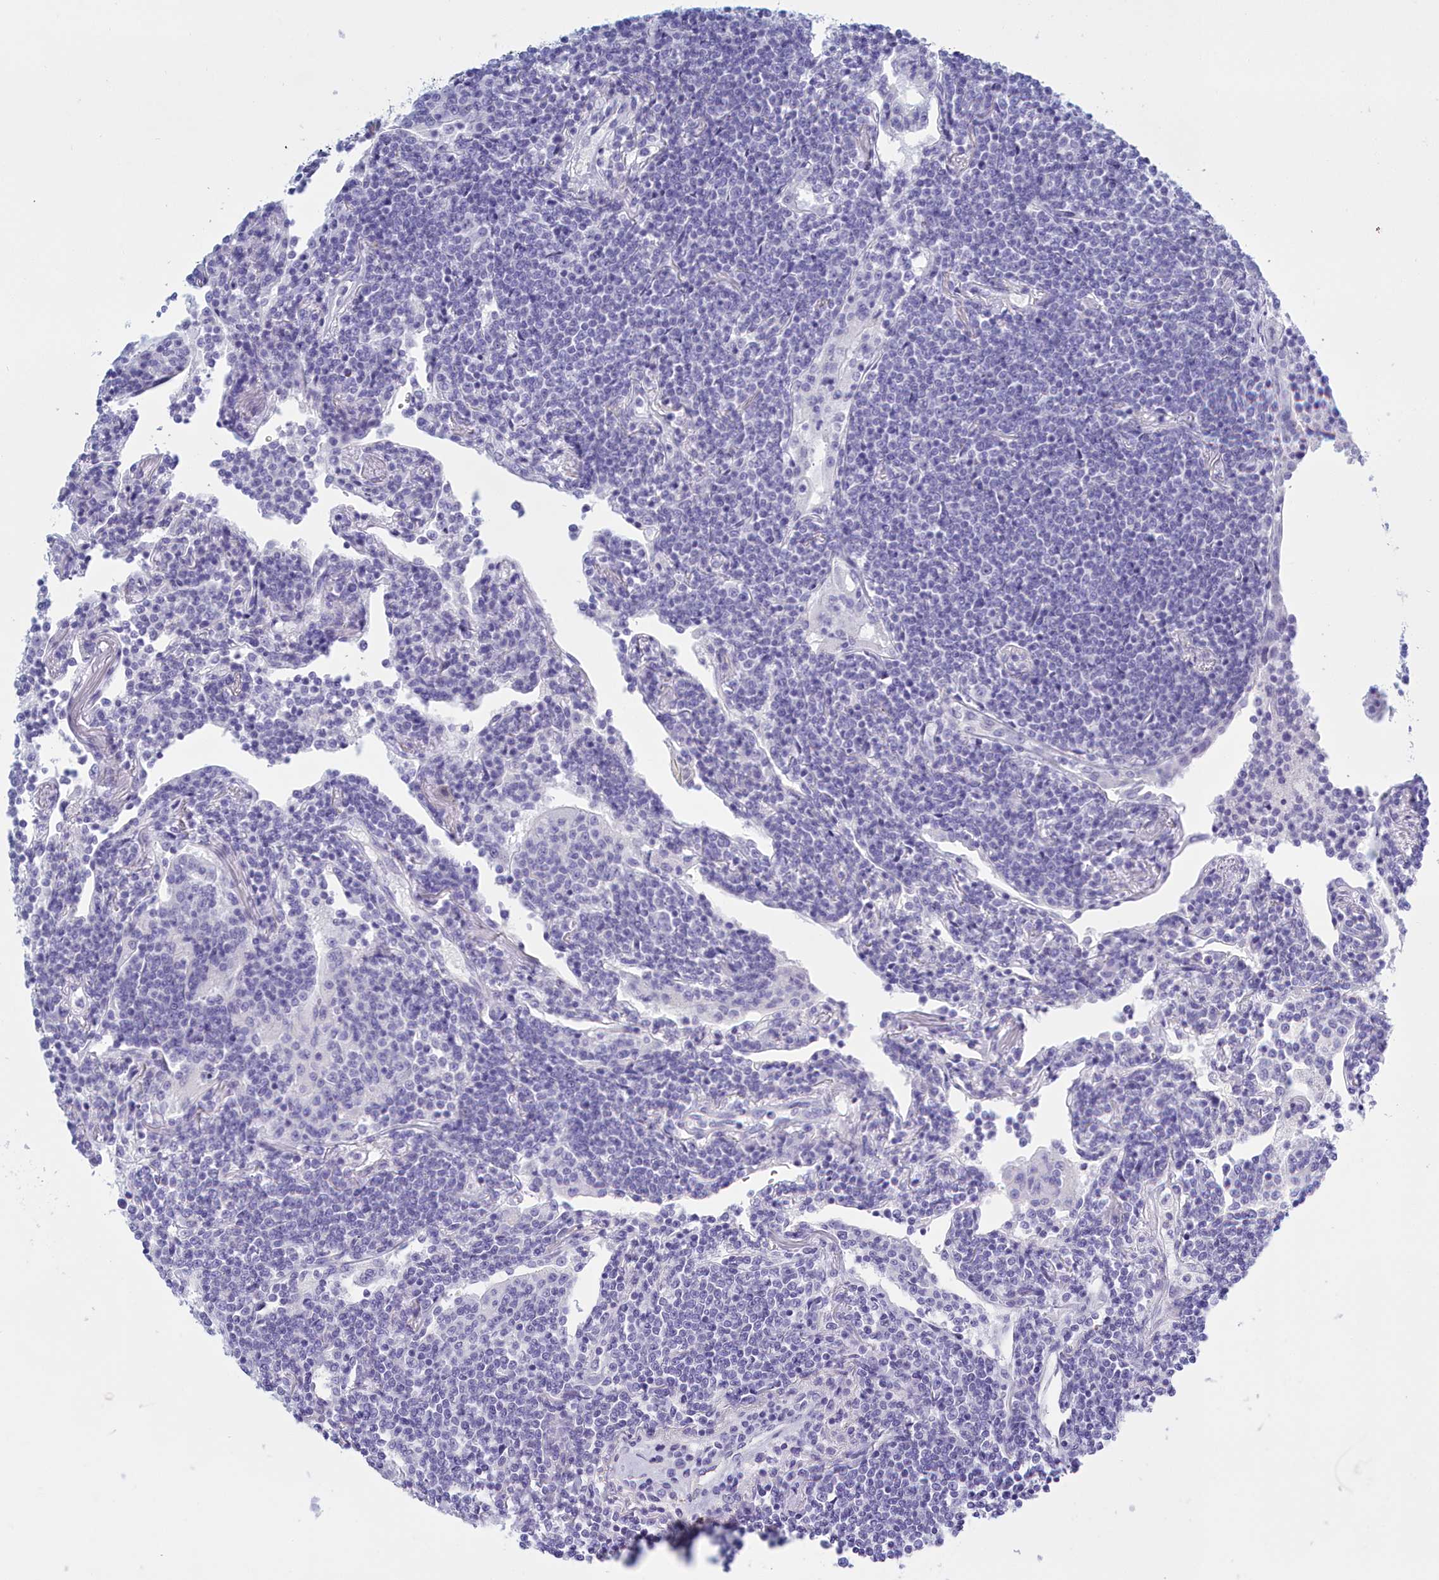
{"staining": {"intensity": "negative", "quantity": "none", "location": "none"}, "tissue": "lymphoma", "cell_type": "Tumor cells", "image_type": "cancer", "snomed": [{"axis": "morphology", "description": "Malignant lymphoma, non-Hodgkin's type, Low grade"}, {"axis": "topography", "description": "Lung"}], "caption": "This histopathology image is of malignant lymphoma, non-Hodgkin's type (low-grade) stained with immunohistochemistry to label a protein in brown with the nuclei are counter-stained blue. There is no staining in tumor cells.", "gene": "TMEM97", "patient": {"sex": "female", "age": 71}}